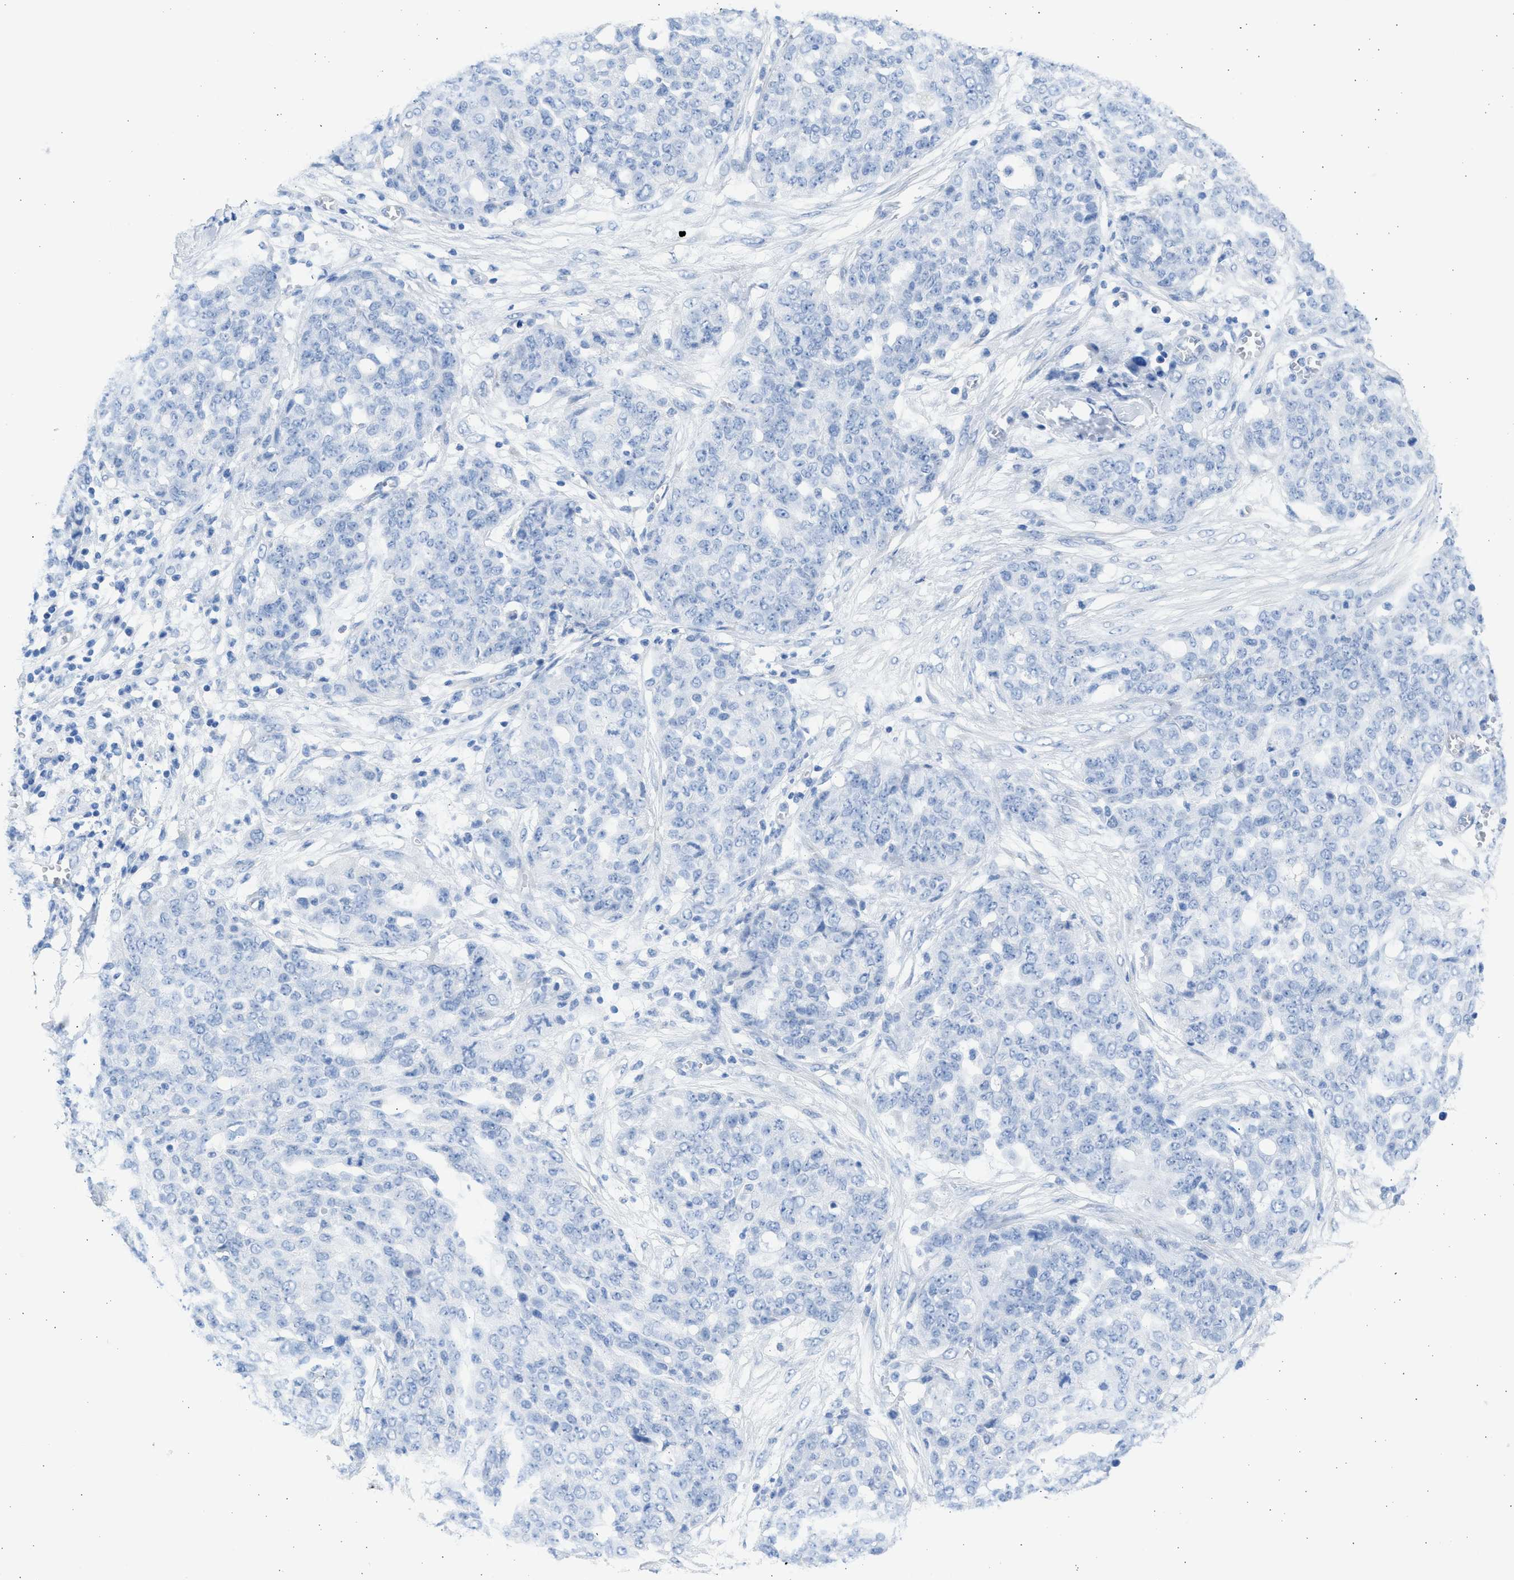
{"staining": {"intensity": "negative", "quantity": "none", "location": "none"}, "tissue": "ovarian cancer", "cell_type": "Tumor cells", "image_type": "cancer", "snomed": [{"axis": "morphology", "description": "Cystadenocarcinoma, serous, NOS"}, {"axis": "topography", "description": "Soft tissue"}, {"axis": "topography", "description": "Ovary"}], "caption": "This is a image of immunohistochemistry (IHC) staining of ovarian cancer (serous cystadenocarcinoma), which shows no staining in tumor cells.", "gene": "SPATA3", "patient": {"sex": "female", "age": 57}}